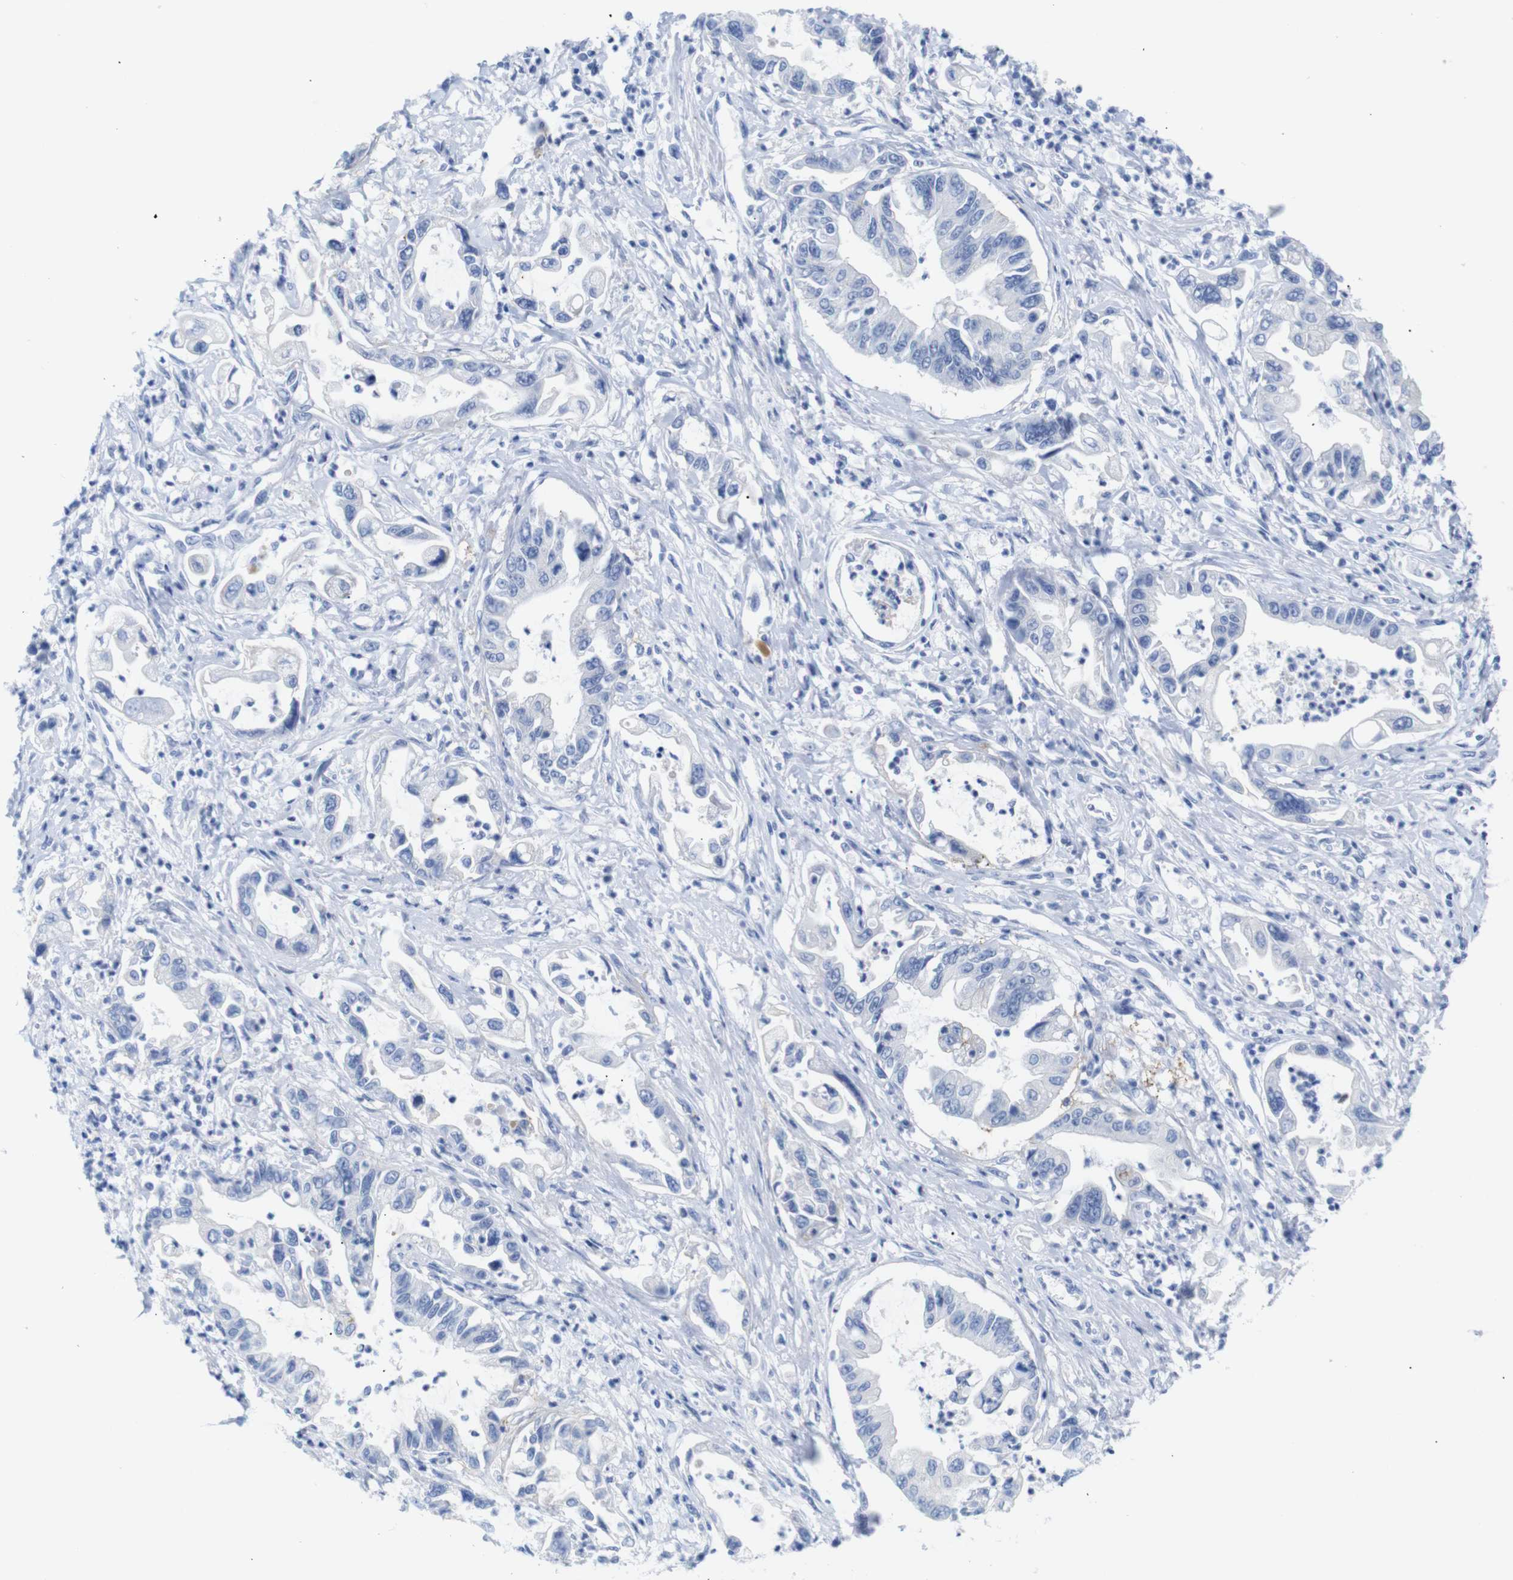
{"staining": {"intensity": "negative", "quantity": "none", "location": "none"}, "tissue": "pancreatic cancer", "cell_type": "Tumor cells", "image_type": "cancer", "snomed": [{"axis": "morphology", "description": "Adenocarcinoma, NOS"}, {"axis": "topography", "description": "Pancreas"}], "caption": "This is an immunohistochemistry image of adenocarcinoma (pancreatic). There is no staining in tumor cells.", "gene": "ERVMER34-1", "patient": {"sex": "male", "age": 56}}